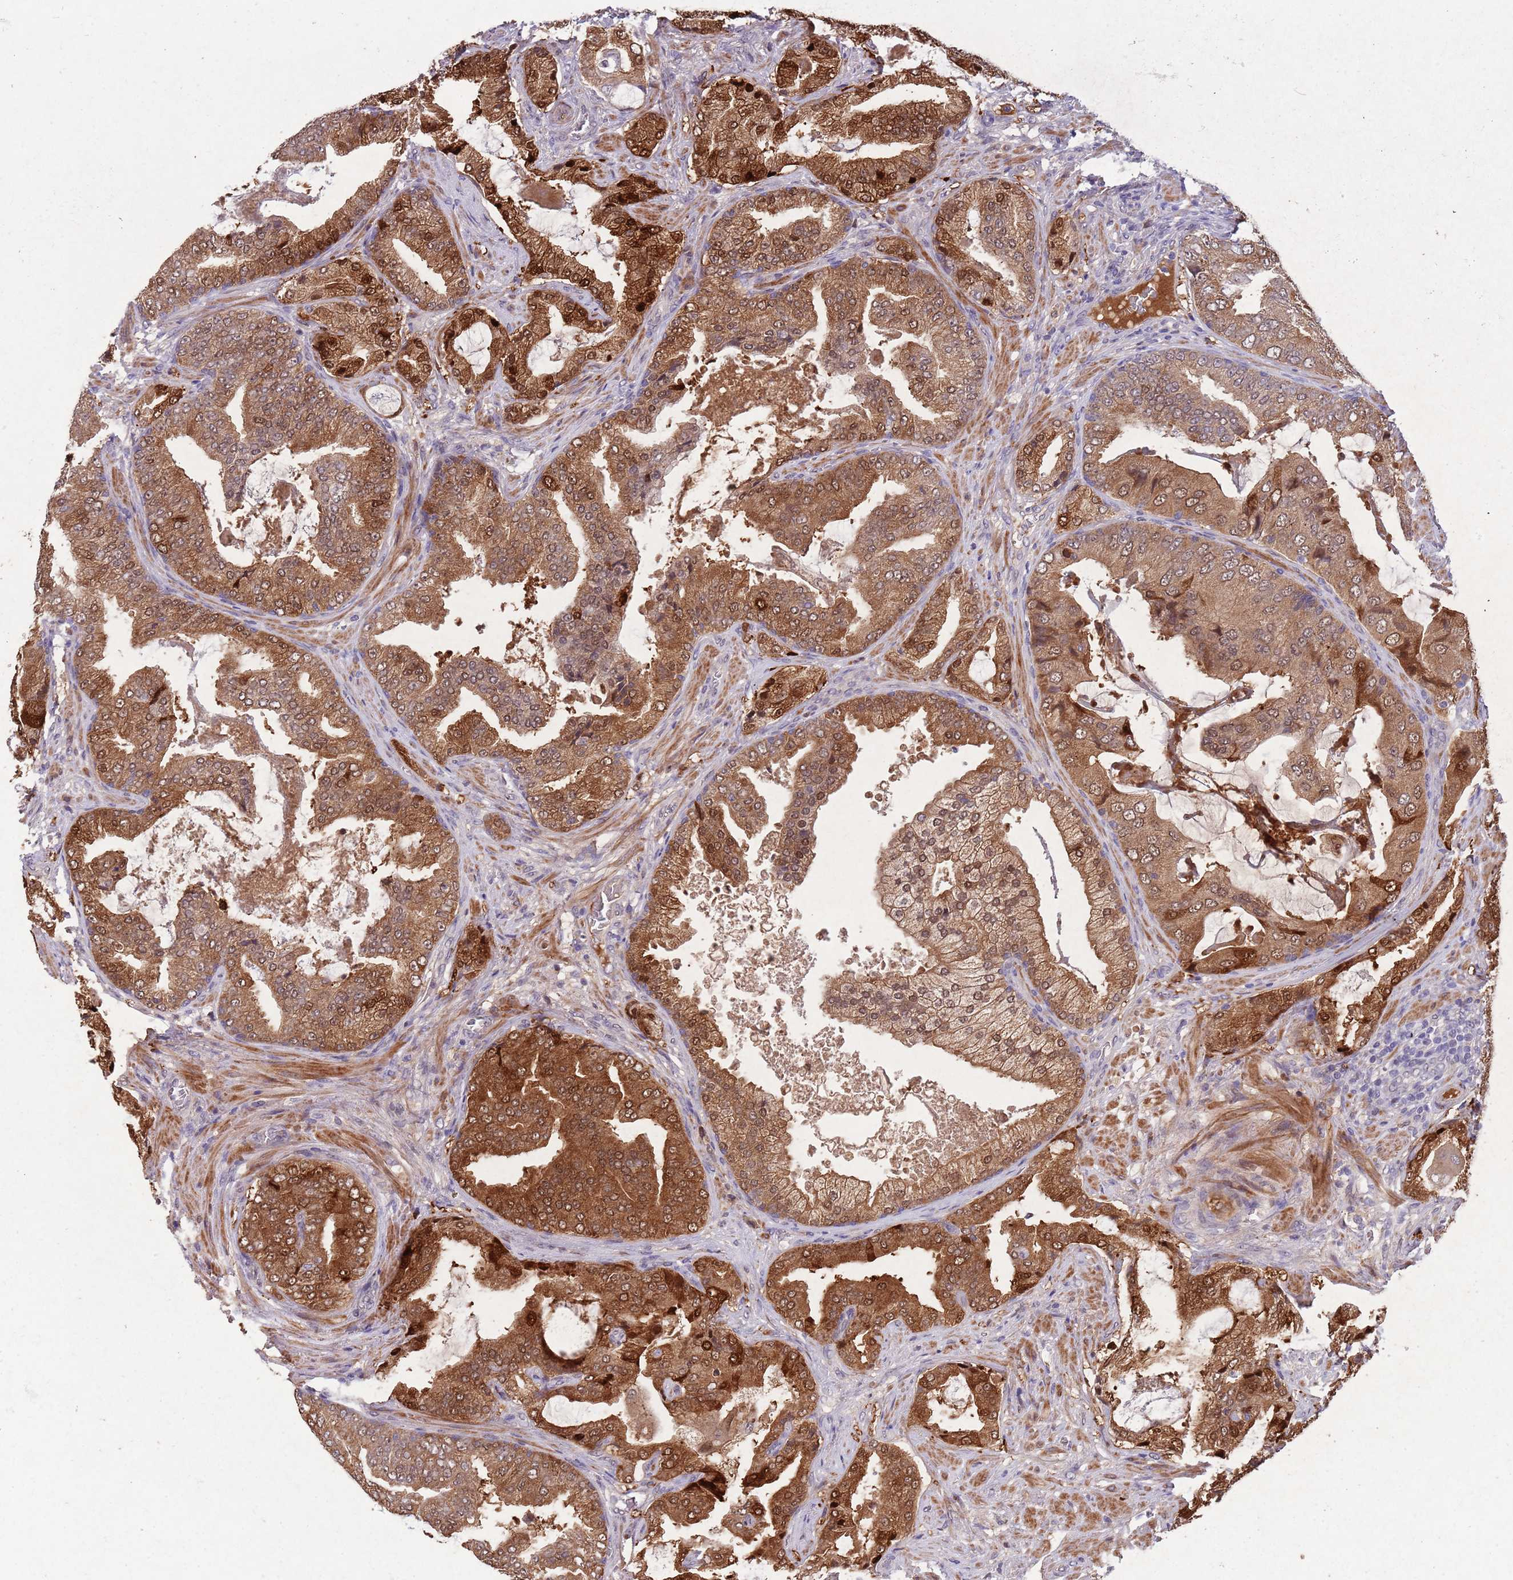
{"staining": {"intensity": "strong", "quantity": ">75%", "location": "cytoplasmic/membranous,nuclear"}, "tissue": "prostate cancer", "cell_type": "Tumor cells", "image_type": "cancer", "snomed": [{"axis": "morphology", "description": "Adenocarcinoma, High grade"}, {"axis": "topography", "description": "Prostate"}], "caption": "Human prostate cancer (high-grade adenocarcinoma) stained for a protein (brown) demonstrates strong cytoplasmic/membranous and nuclear positive expression in approximately >75% of tumor cells.", "gene": "ZNF639", "patient": {"sex": "male", "age": 68}}